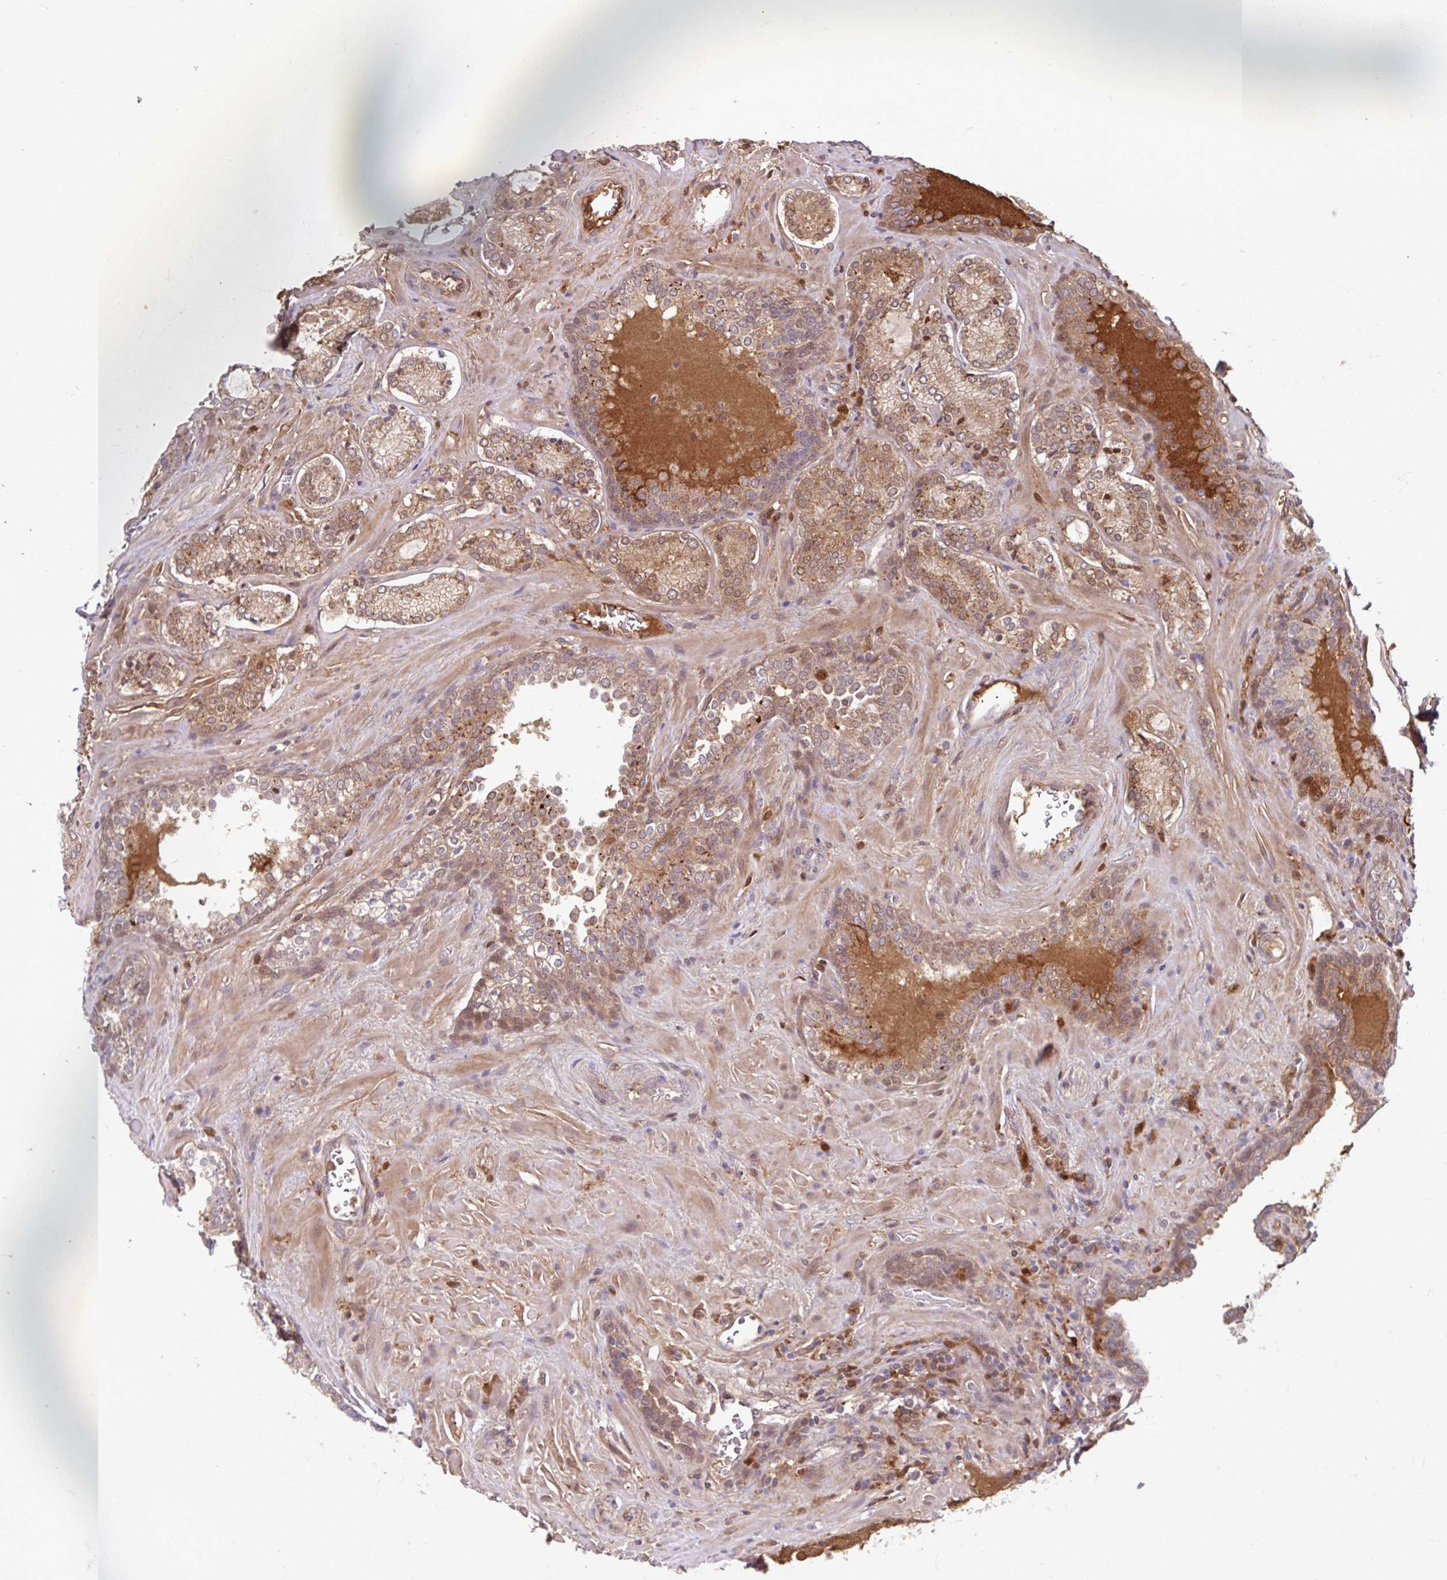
{"staining": {"intensity": "moderate", "quantity": ">75%", "location": "cytoplasmic/membranous,nuclear"}, "tissue": "prostate cancer", "cell_type": "Tumor cells", "image_type": "cancer", "snomed": [{"axis": "morphology", "description": "Adenocarcinoma, Low grade"}, {"axis": "topography", "description": "Prostate"}], "caption": "Immunohistochemistry (IHC) (DAB) staining of prostate cancer demonstrates moderate cytoplasmic/membranous and nuclear protein expression in about >75% of tumor cells.", "gene": "BLVRA", "patient": {"sex": "male", "age": 62}}